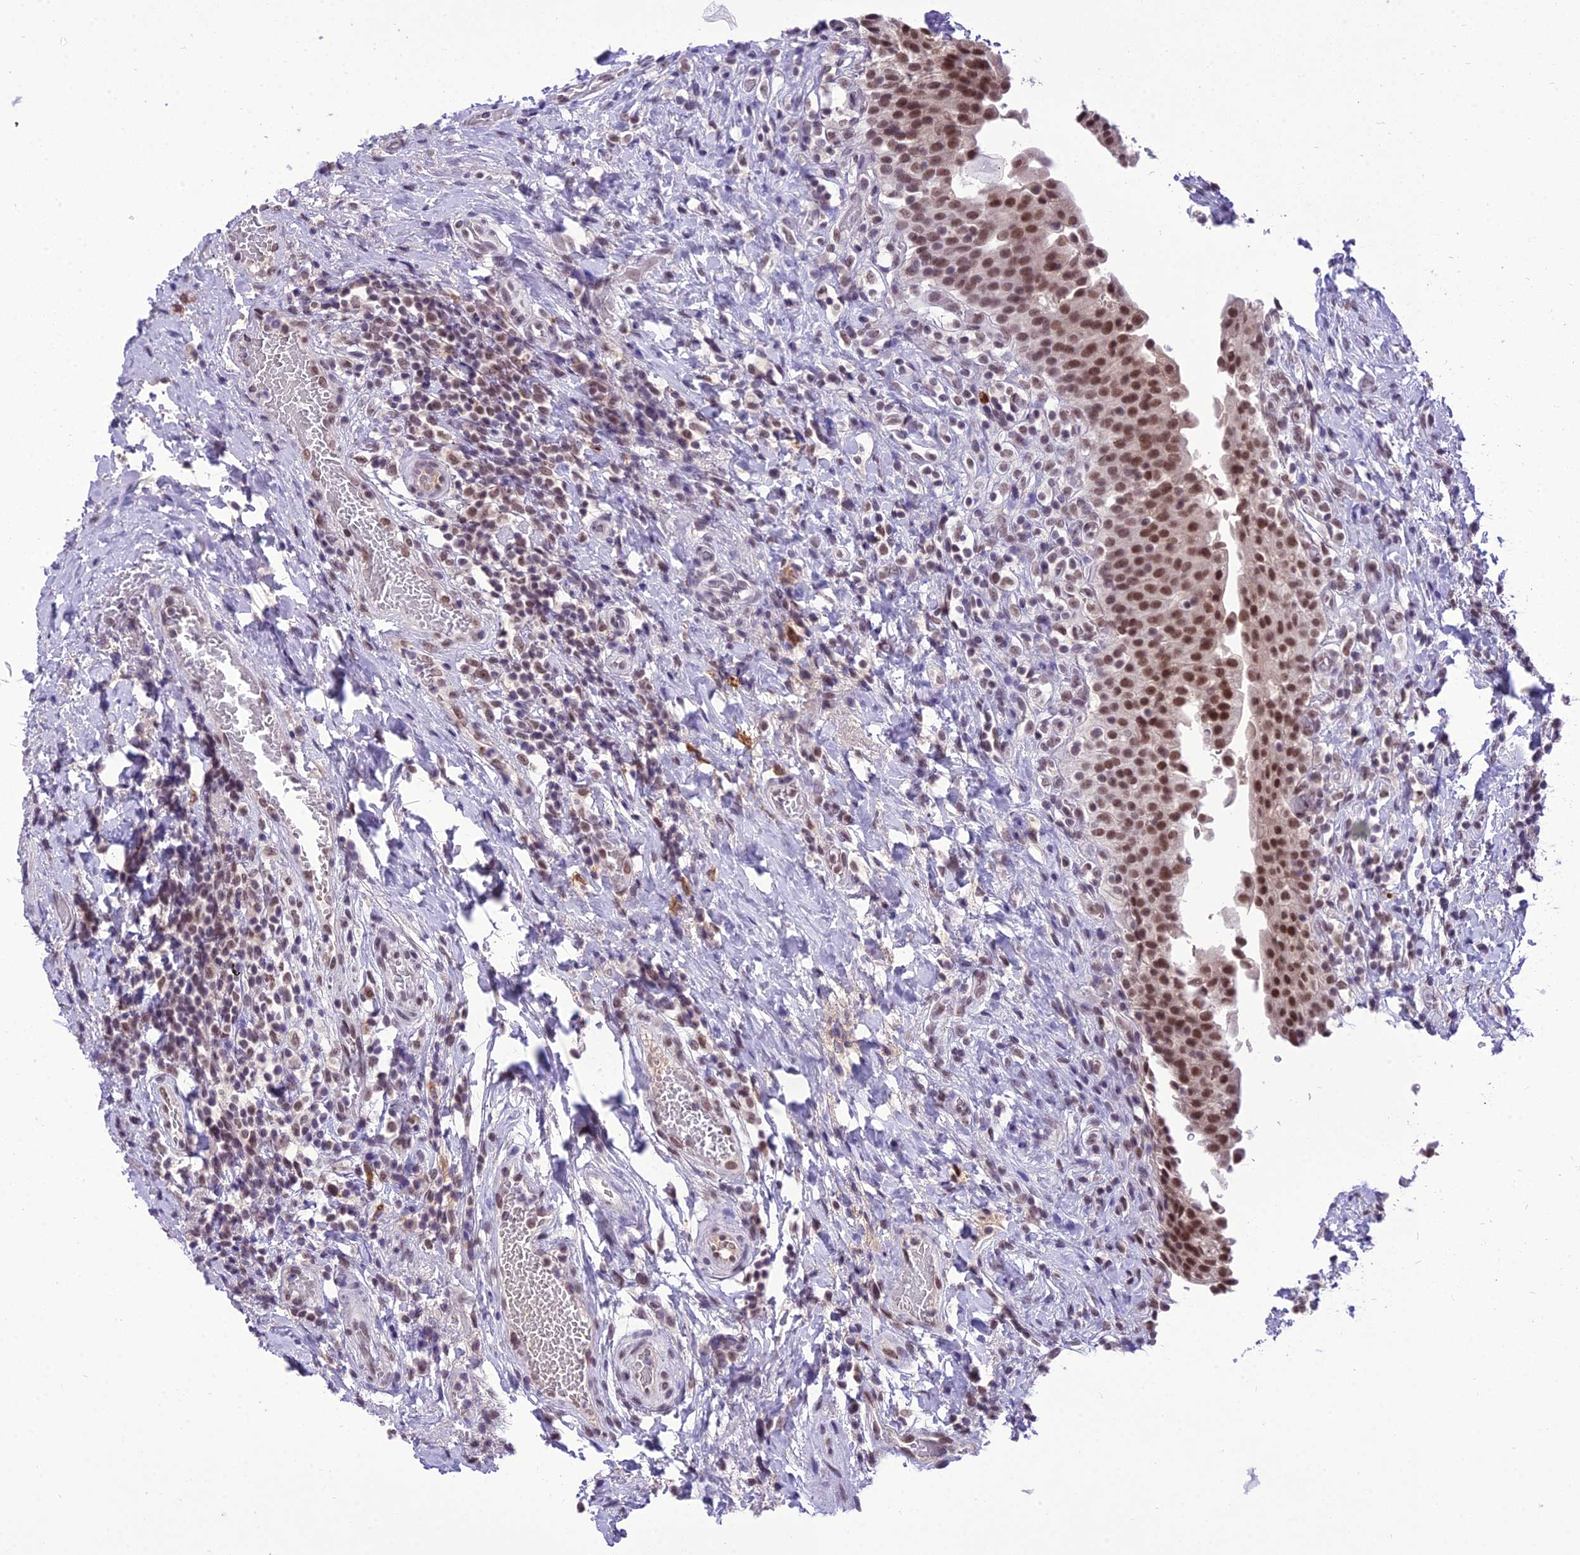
{"staining": {"intensity": "moderate", "quantity": ">75%", "location": "nuclear"}, "tissue": "urinary bladder", "cell_type": "Urothelial cells", "image_type": "normal", "snomed": [{"axis": "morphology", "description": "Normal tissue, NOS"}, {"axis": "morphology", "description": "Inflammation, NOS"}, {"axis": "topography", "description": "Urinary bladder"}], "caption": "Unremarkable urinary bladder was stained to show a protein in brown. There is medium levels of moderate nuclear staining in approximately >75% of urothelial cells. The staining was performed using DAB (3,3'-diaminobenzidine) to visualize the protein expression in brown, while the nuclei were stained in blue with hematoxylin (Magnification: 20x).", "gene": "SH3RF3", "patient": {"sex": "male", "age": 64}}